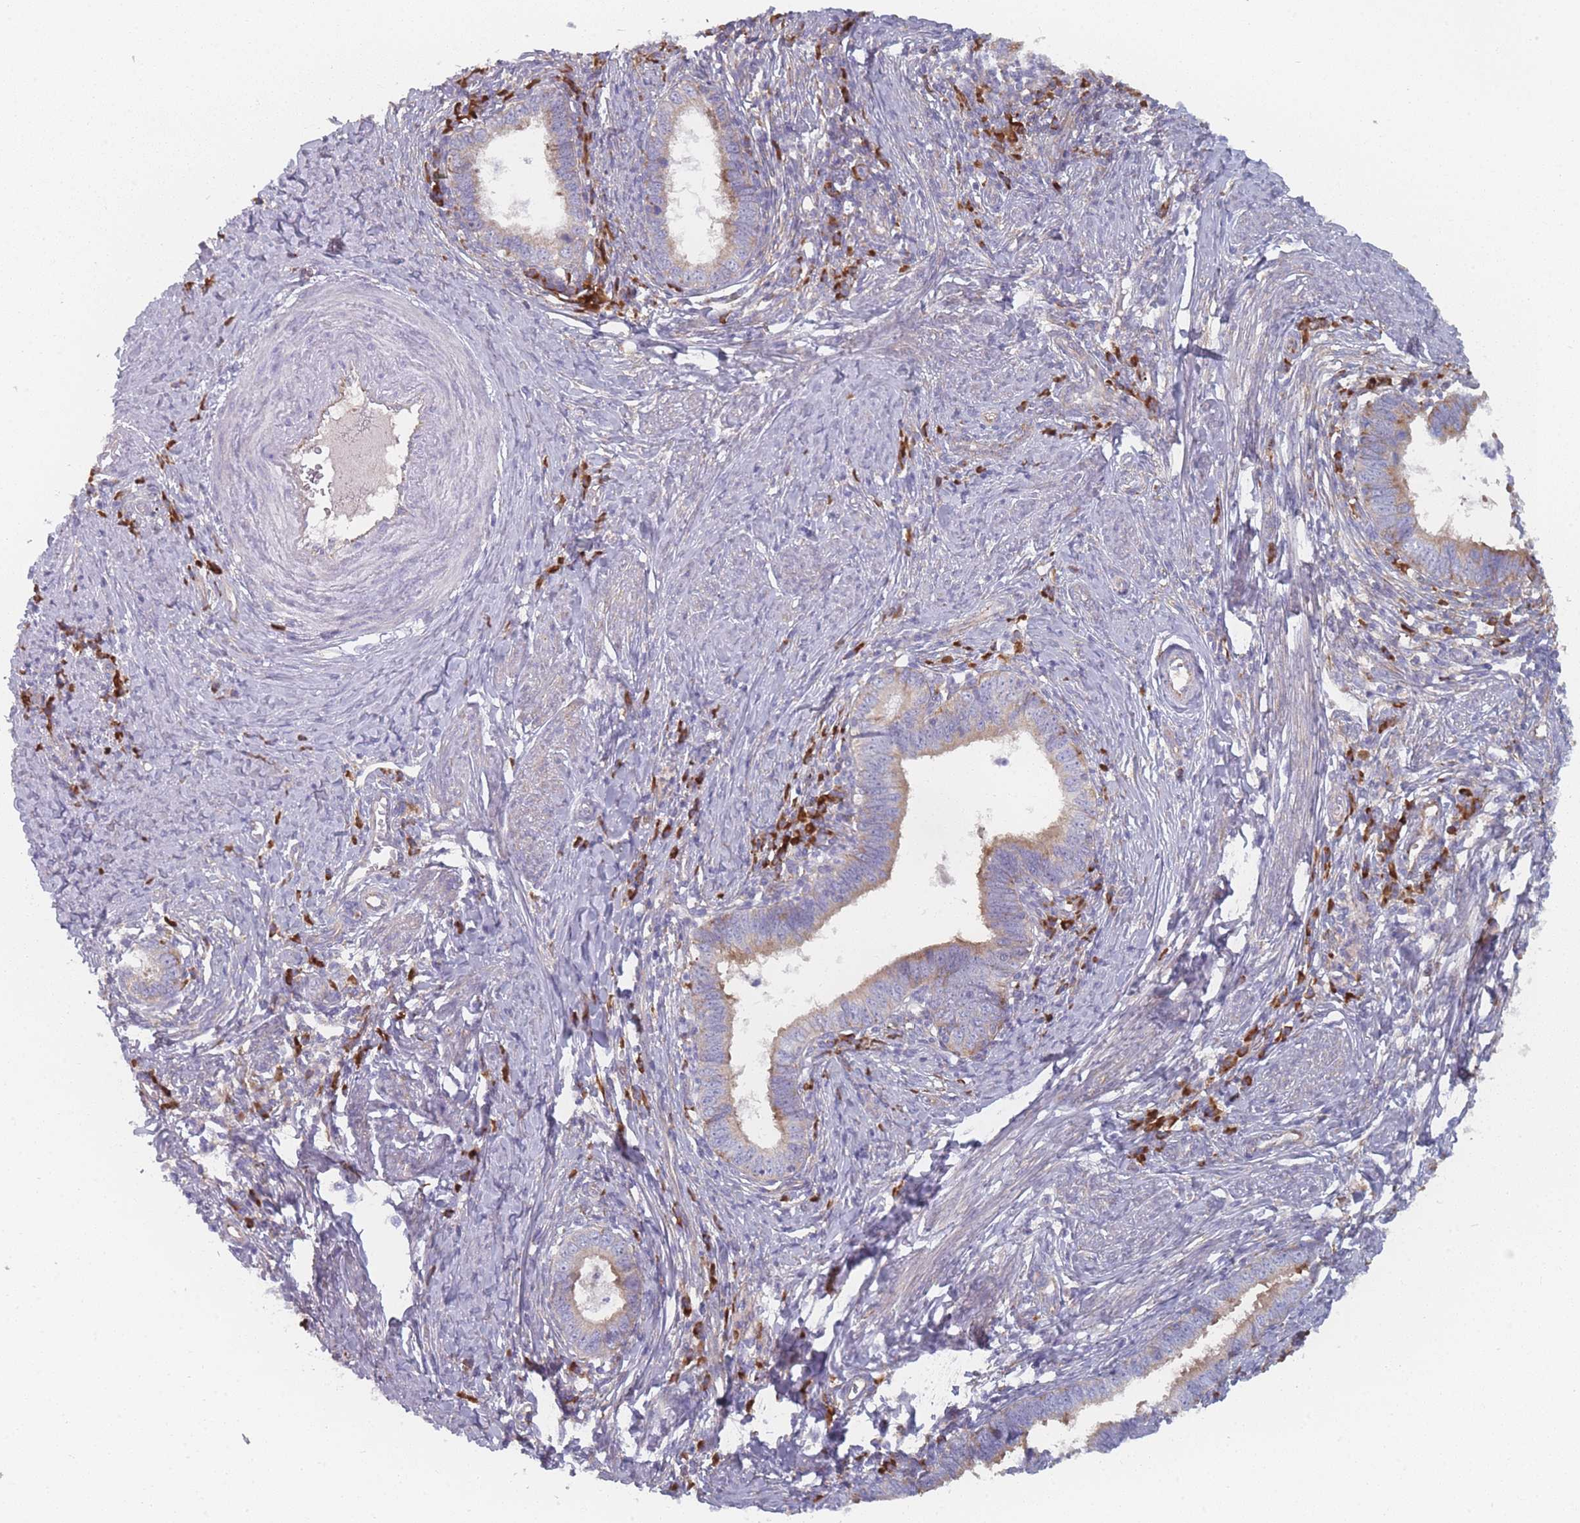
{"staining": {"intensity": "weak", "quantity": ">75%", "location": "cytoplasmic/membranous"}, "tissue": "cervical cancer", "cell_type": "Tumor cells", "image_type": "cancer", "snomed": [{"axis": "morphology", "description": "Adenocarcinoma, NOS"}, {"axis": "topography", "description": "Cervix"}], "caption": "This is a micrograph of immunohistochemistry staining of cervical adenocarcinoma, which shows weak expression in the cytoplasmic/membranous of tumor cells.", "gene": "CACNG5", "patient": {"sex": "female", "age": 36}}